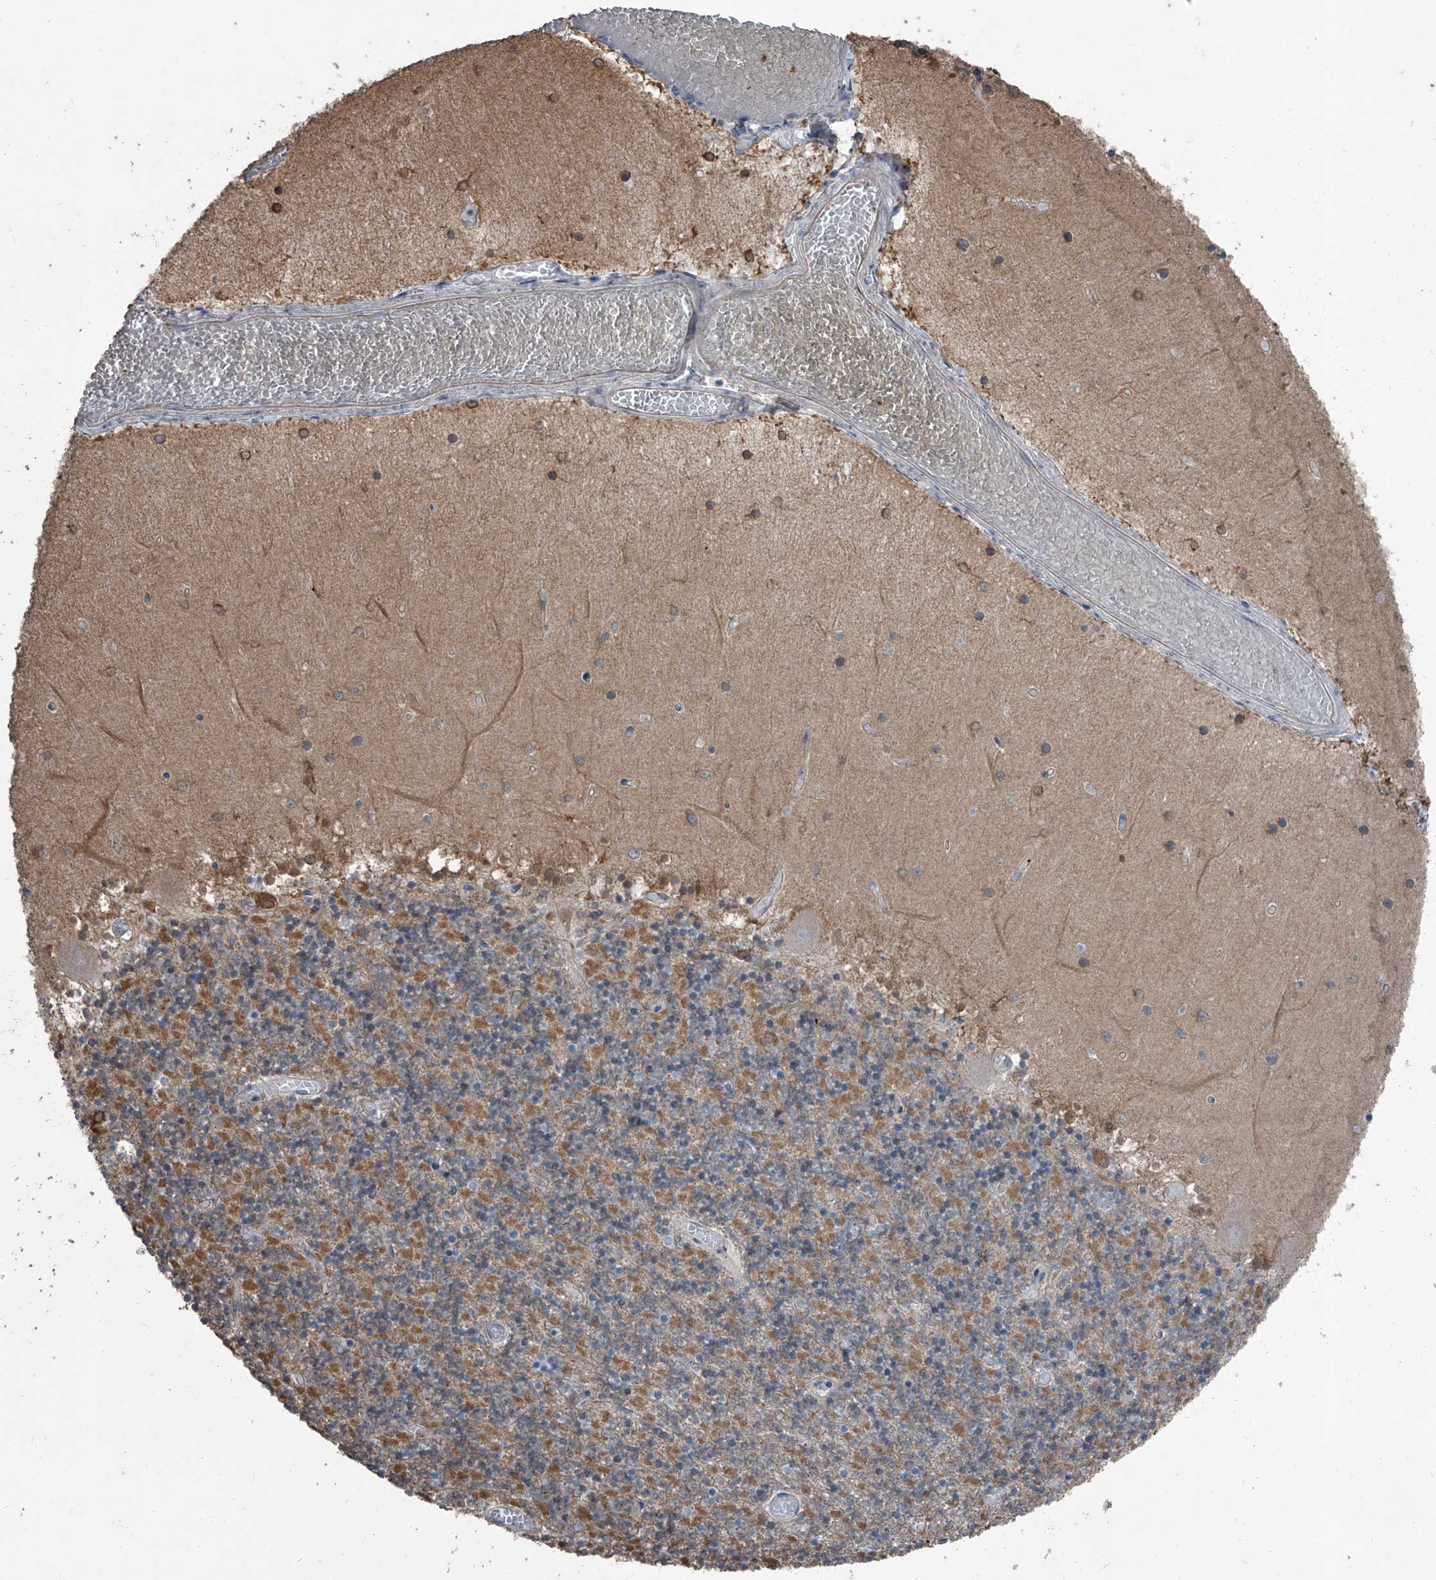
{"staining": {"intensity": "moderate", "quantity": ">75%", "location": "cytoplasmic/membranous"}, "tissue": "cerebellum", "cell_type": "Cells in granular layer", "image_type": "normal", "snomed": [{"axis": "morphology", "description": "Normal tissue, NOS"}, {"axis": "topography", "description": "Cerebellum"}], "caption": "Immunohistochemistry histopathology image of unremarkable human cerebellum stained for a protein (brown), which shows medium levels of moderate cytoplasmic/membranous positivity in about >75% of cells in granular layer.", "gene": "OARD1", "patient": {"sex": "female", "age": 28}}